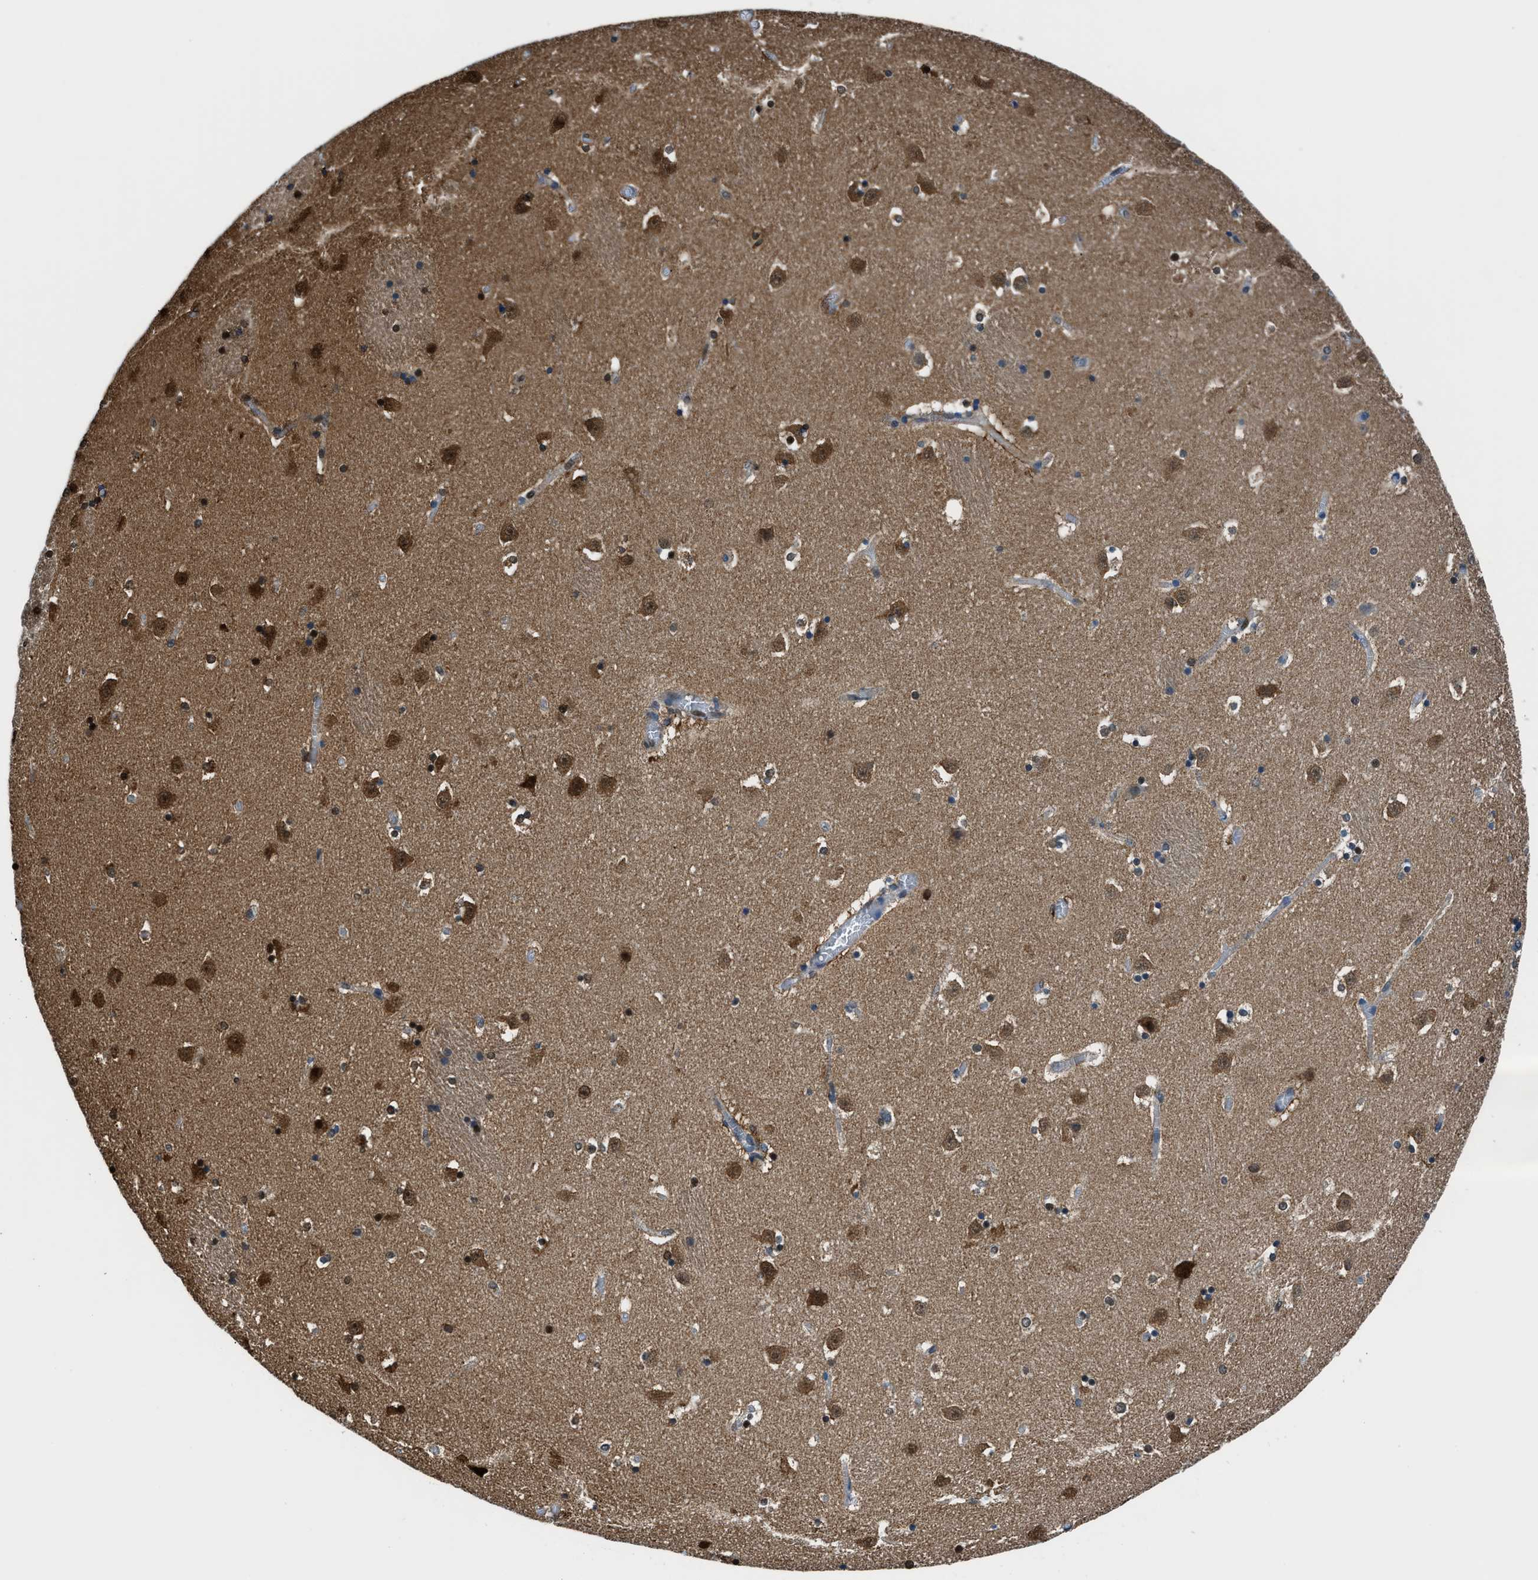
{"staining": {"intensity": "strong", "quantity": "<25%", "location": "cytoplasmic/membranous,nuclear"}, "tissue": "caudate", "cell_type": "Glial cells", "image_type": "normal", "snomed": [{"axis": "morphology", "description": "Normal tissue, NOS"}, {"axis": "topography", "description": "Lateral ventricle wall"}], "caption": "Protein expression analysis of normal human caudate reveals strong cytoplasmic/membranous,nuclear staining in approximately <25% of glial cells.", "gene": "YWHAE", "patient": {"sex": "male", "age": 45}}